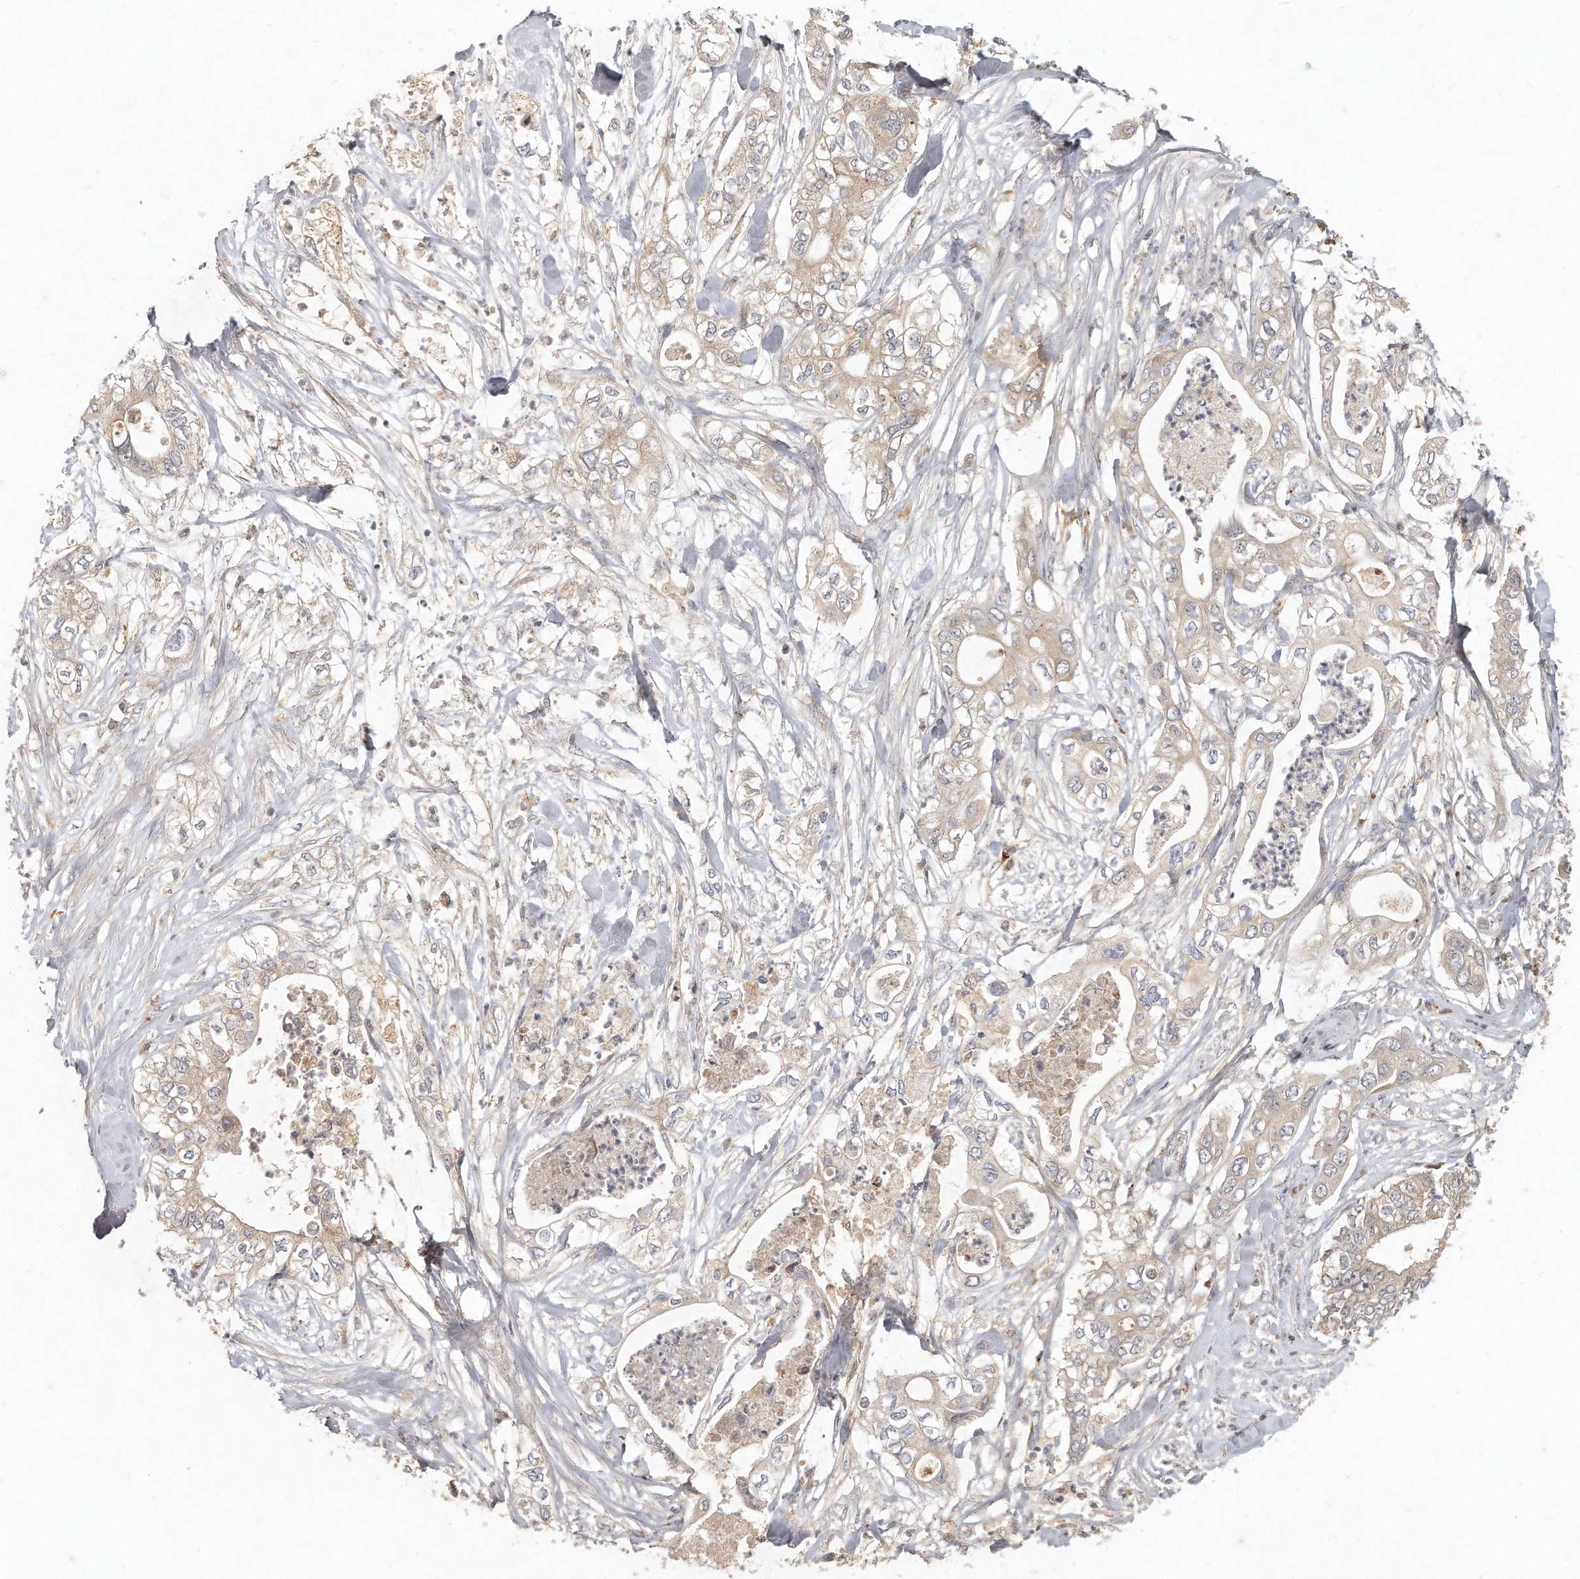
{"staining": {"intensity": "weak", "quantity": "25%-75%", "location": "cytoplasmic/membranous"}, "tissue": "pancreatic cancer", "cell_type": "Tumor cells", "image_type": "cancer", "snomed": [{"axis": "morphology", "description": "Adenocarcinoma, NOS"}, {"axis": "topography", "description": "Pancreas"}], "caption": "Protein expression analysis of human pancreatic cancer reveals weak cytoplasmic/membranous expression in about 25%-75% of tumor cells.", "gene": "LGALS8", "patient": {"sex": "female", "age": 78}}